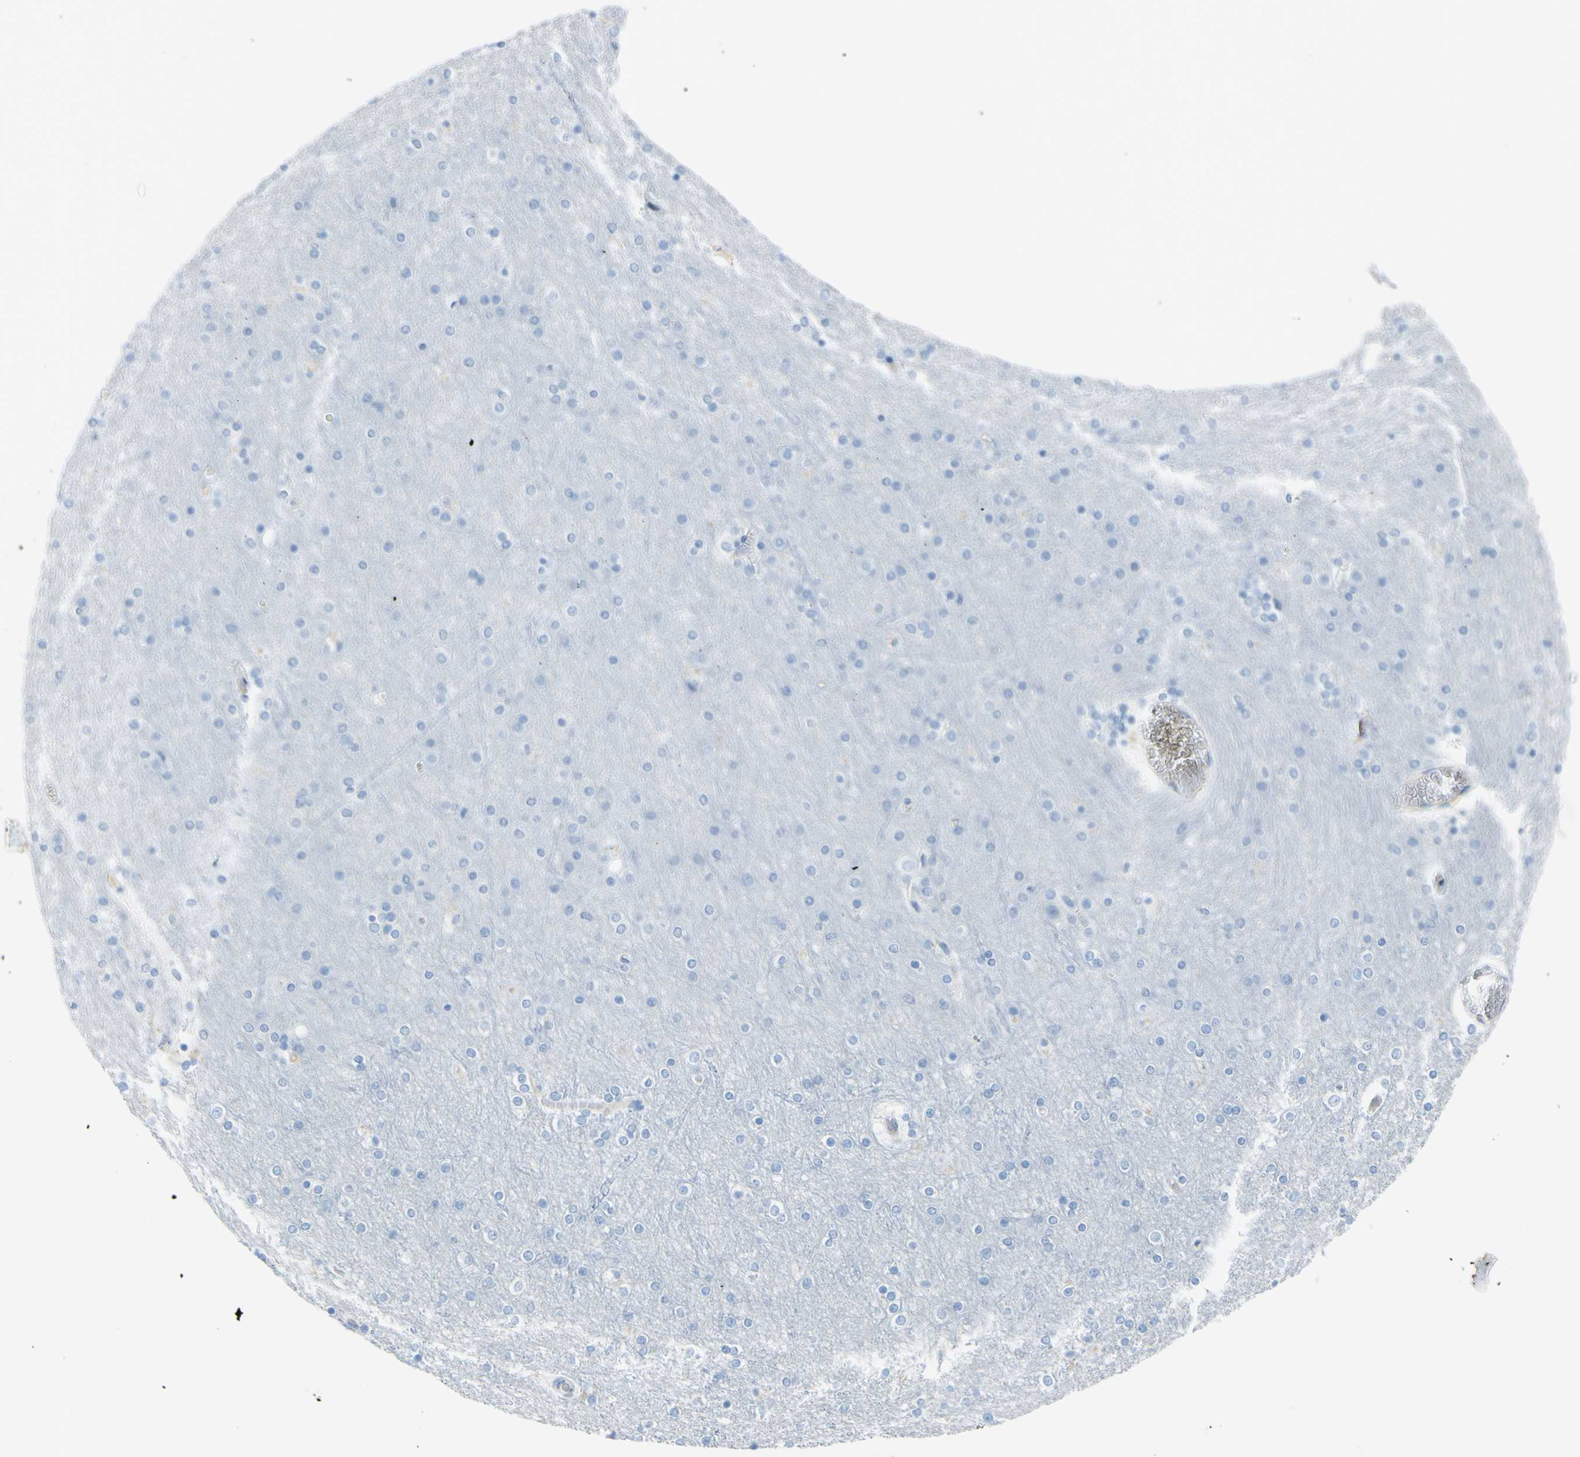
{"staining": {"intensity": "negative", "quantity": "none", "location": "none"}, "tissue": "cerebral cortex", "cell_type": "Endothelial cells", "image_type": "normal", "snomed": [{"axis": "morphology", "description": "Normal tissue, NOS"}, {"axis": "topography", "description": "Cerebral cortex"}], "caption": "Immunohistochemistry (IHC) of benign human cerebral cortex demonstrates no staining in endothelial cells.", "gene": "DCT", "patient": {"sex": "female", "age": 54}}